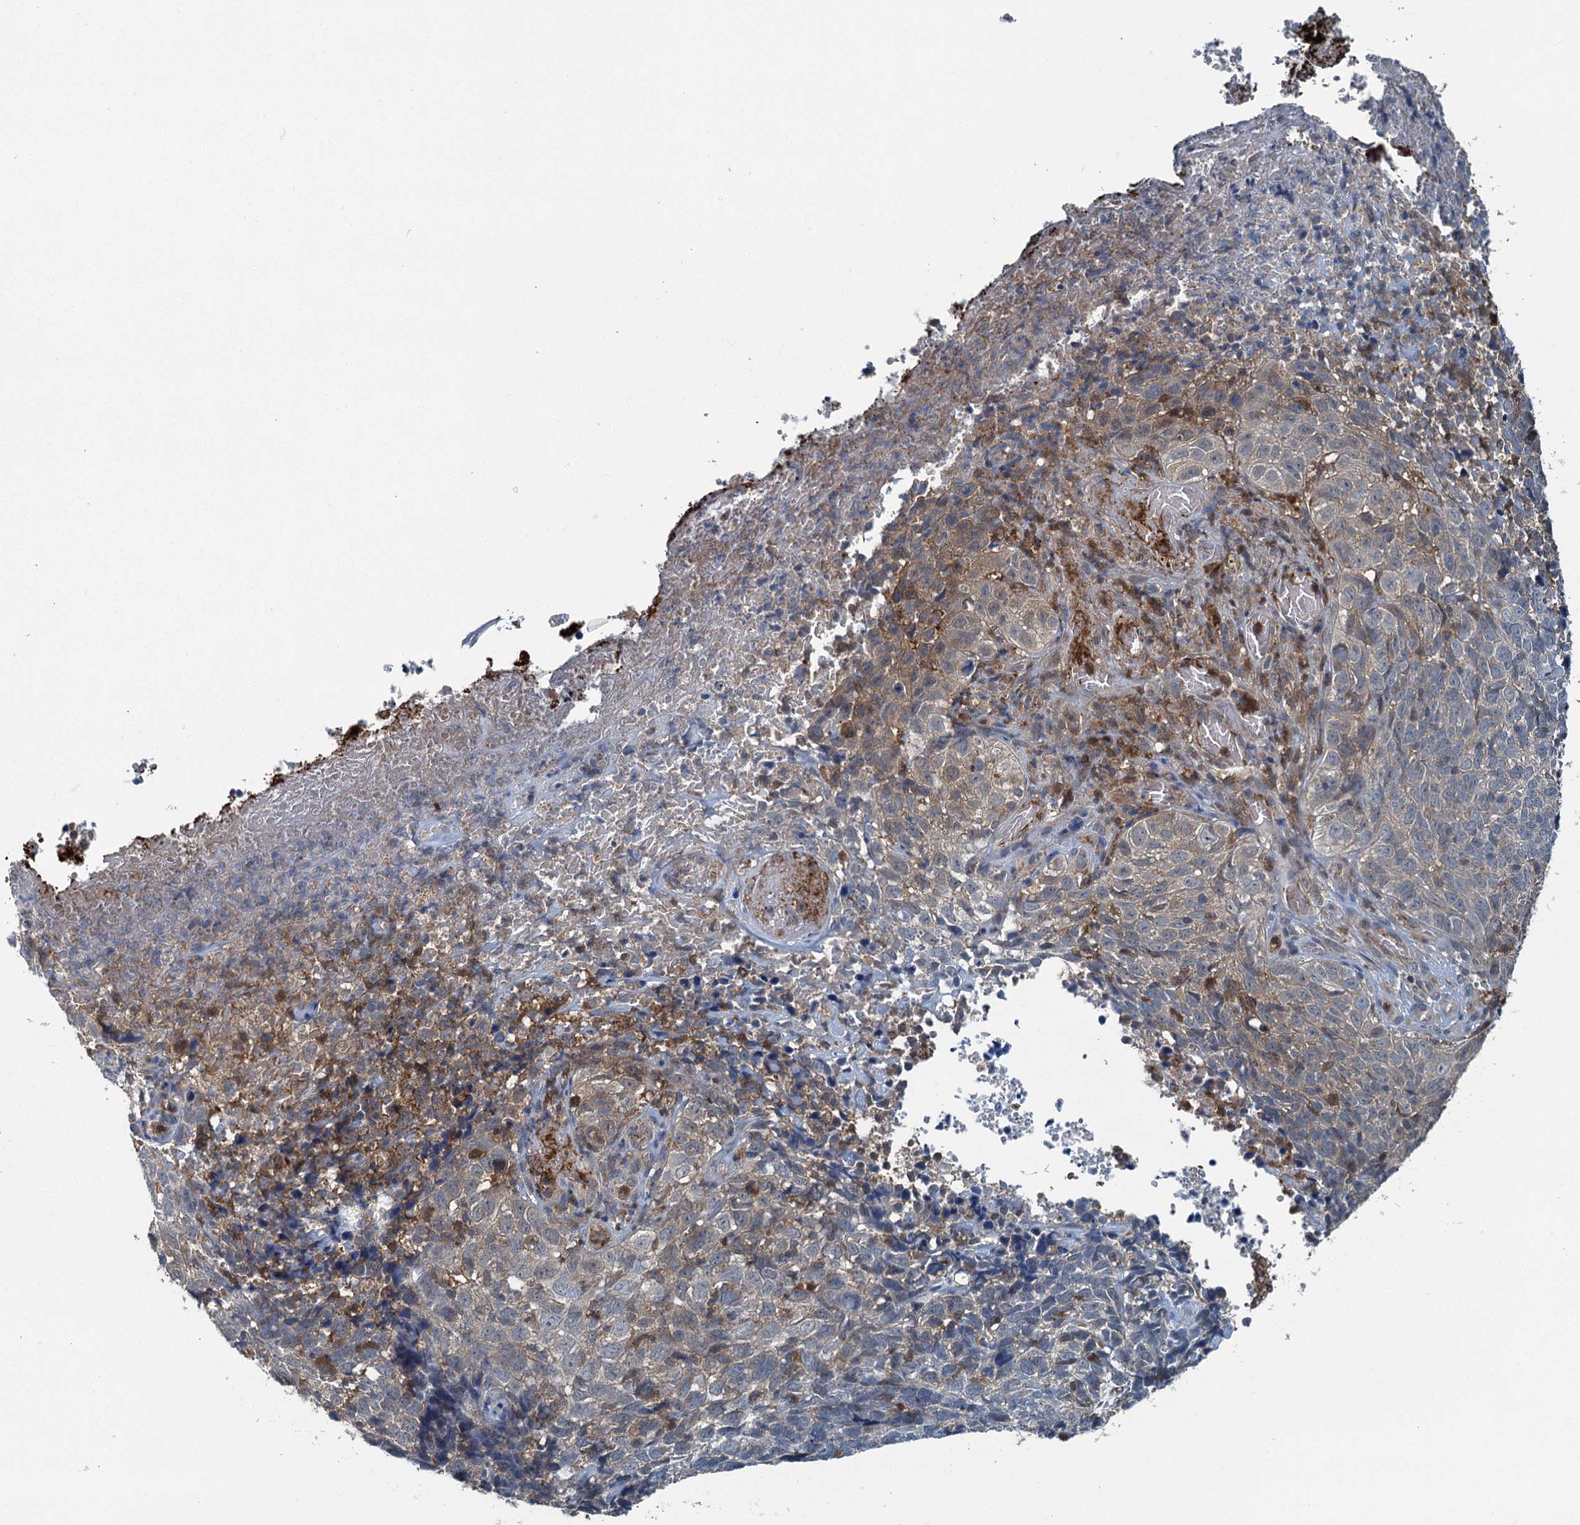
{"staining": {"intensity": "weak", "quantity": "<25%", "location": "cytoplasmic/membranous"}, "tissue": "skin cancer", "cell_type": "Tumor cells", "image_type": "cancer", "snomed": [{"axis": "morphology", "description": "Basal cell carcinoma"}, {"axis": "topography", "description": "Skin"}], "caption": "Tumor cells are negative for brown protein staining in basal cell carcinoma (skin).", "gene": "GCLM", "patient": {"sex": "female", "age": 84}}